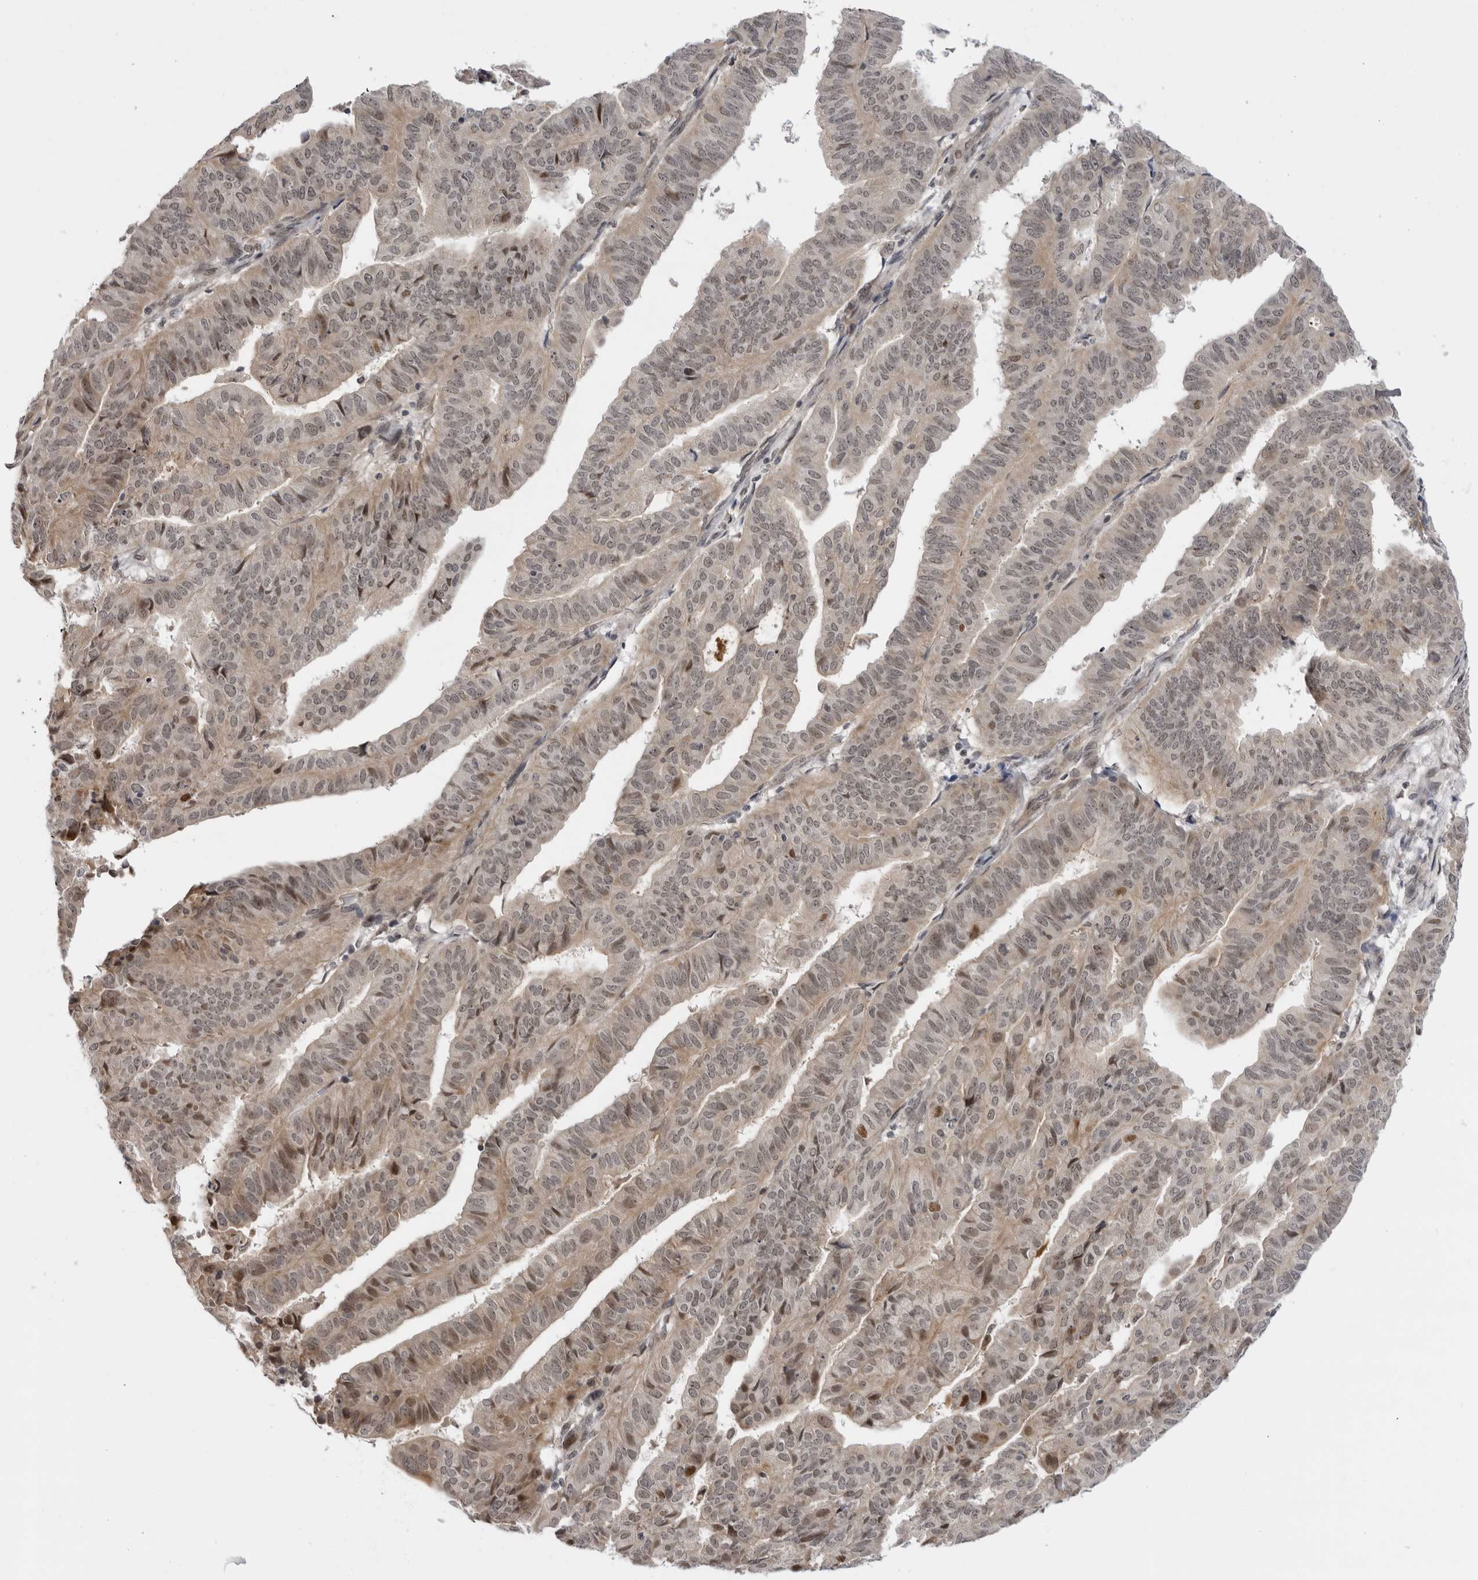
{"staining": {"intensity": "moderate", "quantity": ">75%", "location": "nuclear"}, "tissue": "endometrial cancer", "cell_type": "Tumor cells", "image_type": "cancer", "snomed": [{"axis": "morphology", "description": "Adenocarcinoma, NOS"}, {"axis": "topography", "description": "Endometrium"}], "caption": "Protein analysis of endometrial adenocarcinoma tissue displays moderate nuclear staining in about >75% of tumor cells.", "gene": "ALPK2", "patient": {"sex": "female", "age": 51}}